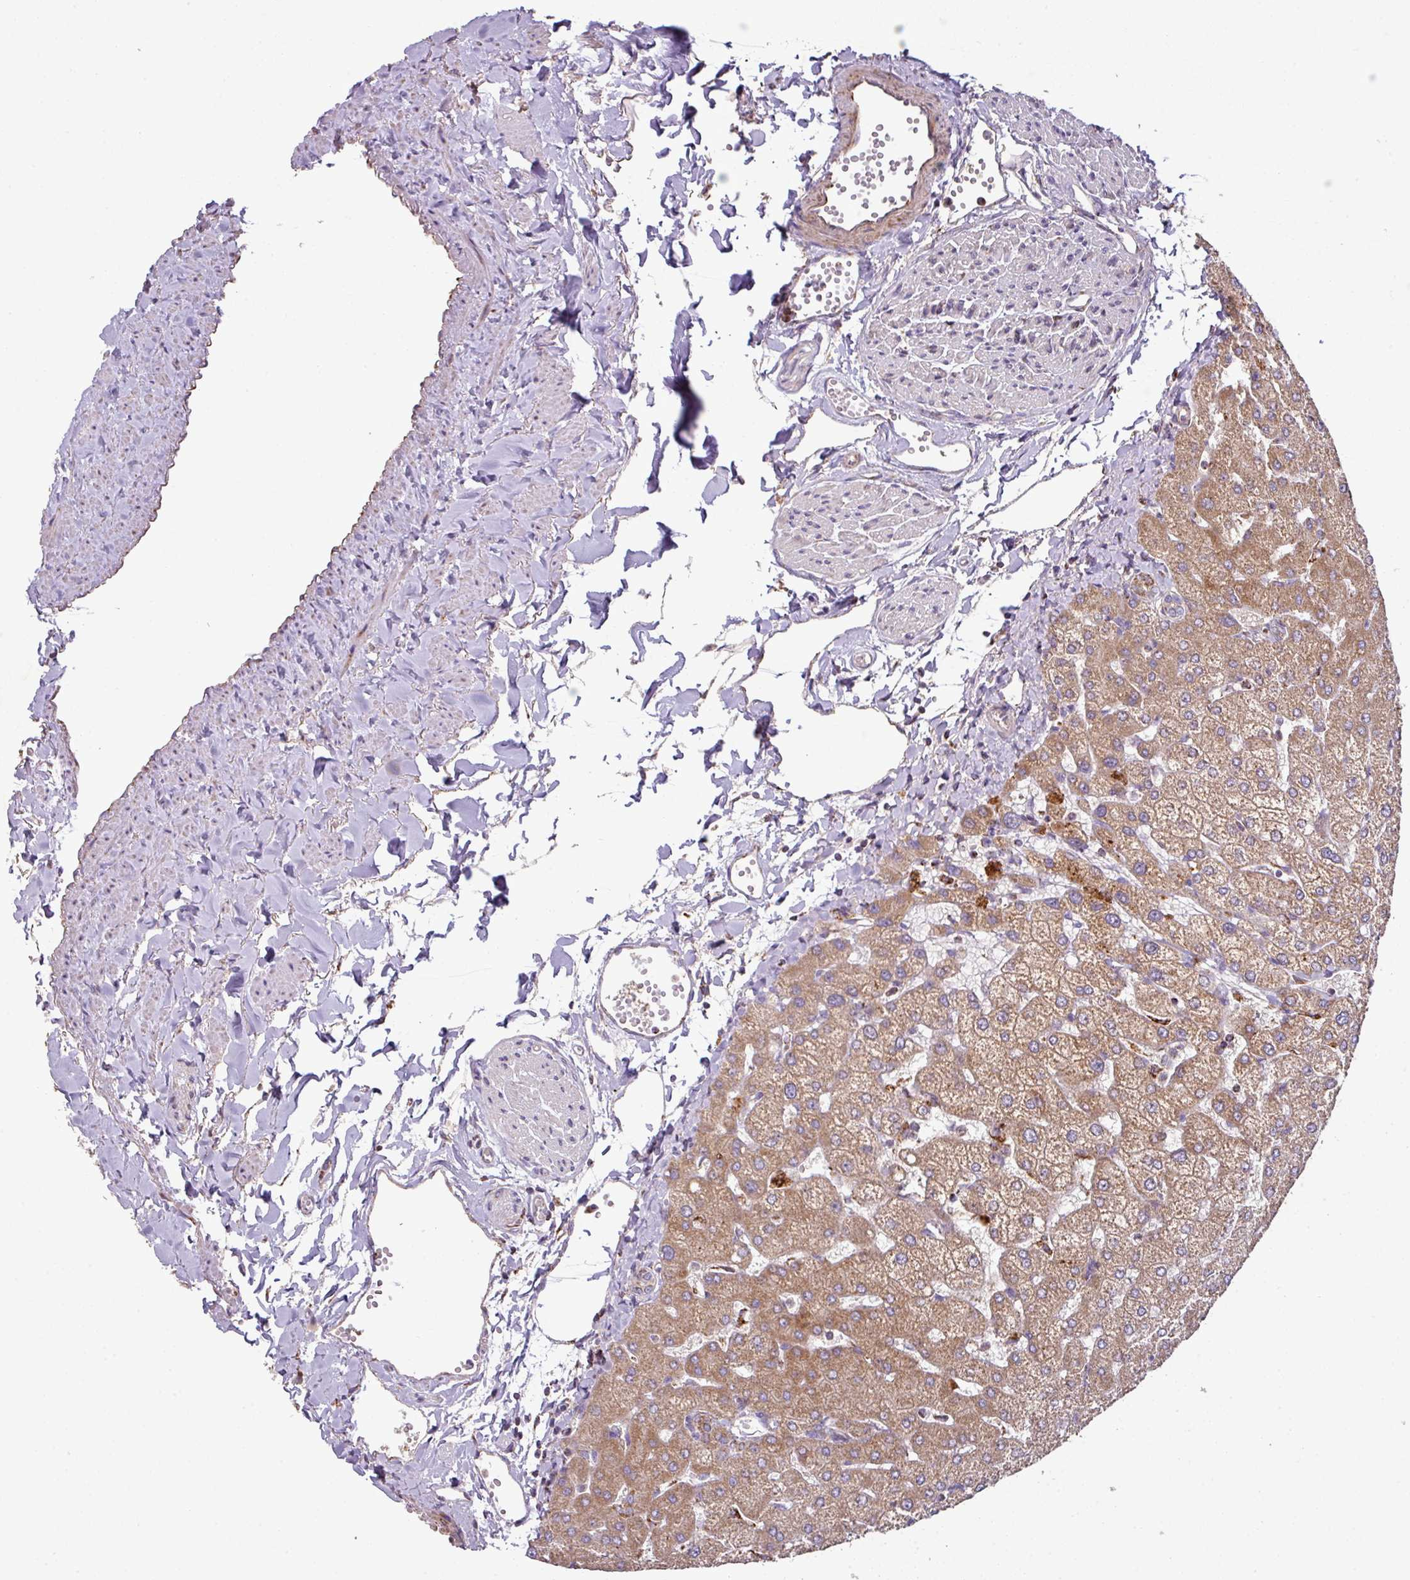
{"staining": {"intensity": "weak", "quantity": ">75%", "location": "cytoplasmic/membranous"}, "tissue": "liver", "cell_type": "Cholangiocytes", "image_type": "normal", "snomed": [{"axis": "morphology", "description": "Normal tissue, NOS"}, {"axis": "topography", "description": "Liver"}], "caption": "Liver stained with a protein marker displays weak staining in cholangiocytes.", "gene": "ENSG00000260170", "patient": {"sex": "female", "age": 54}}